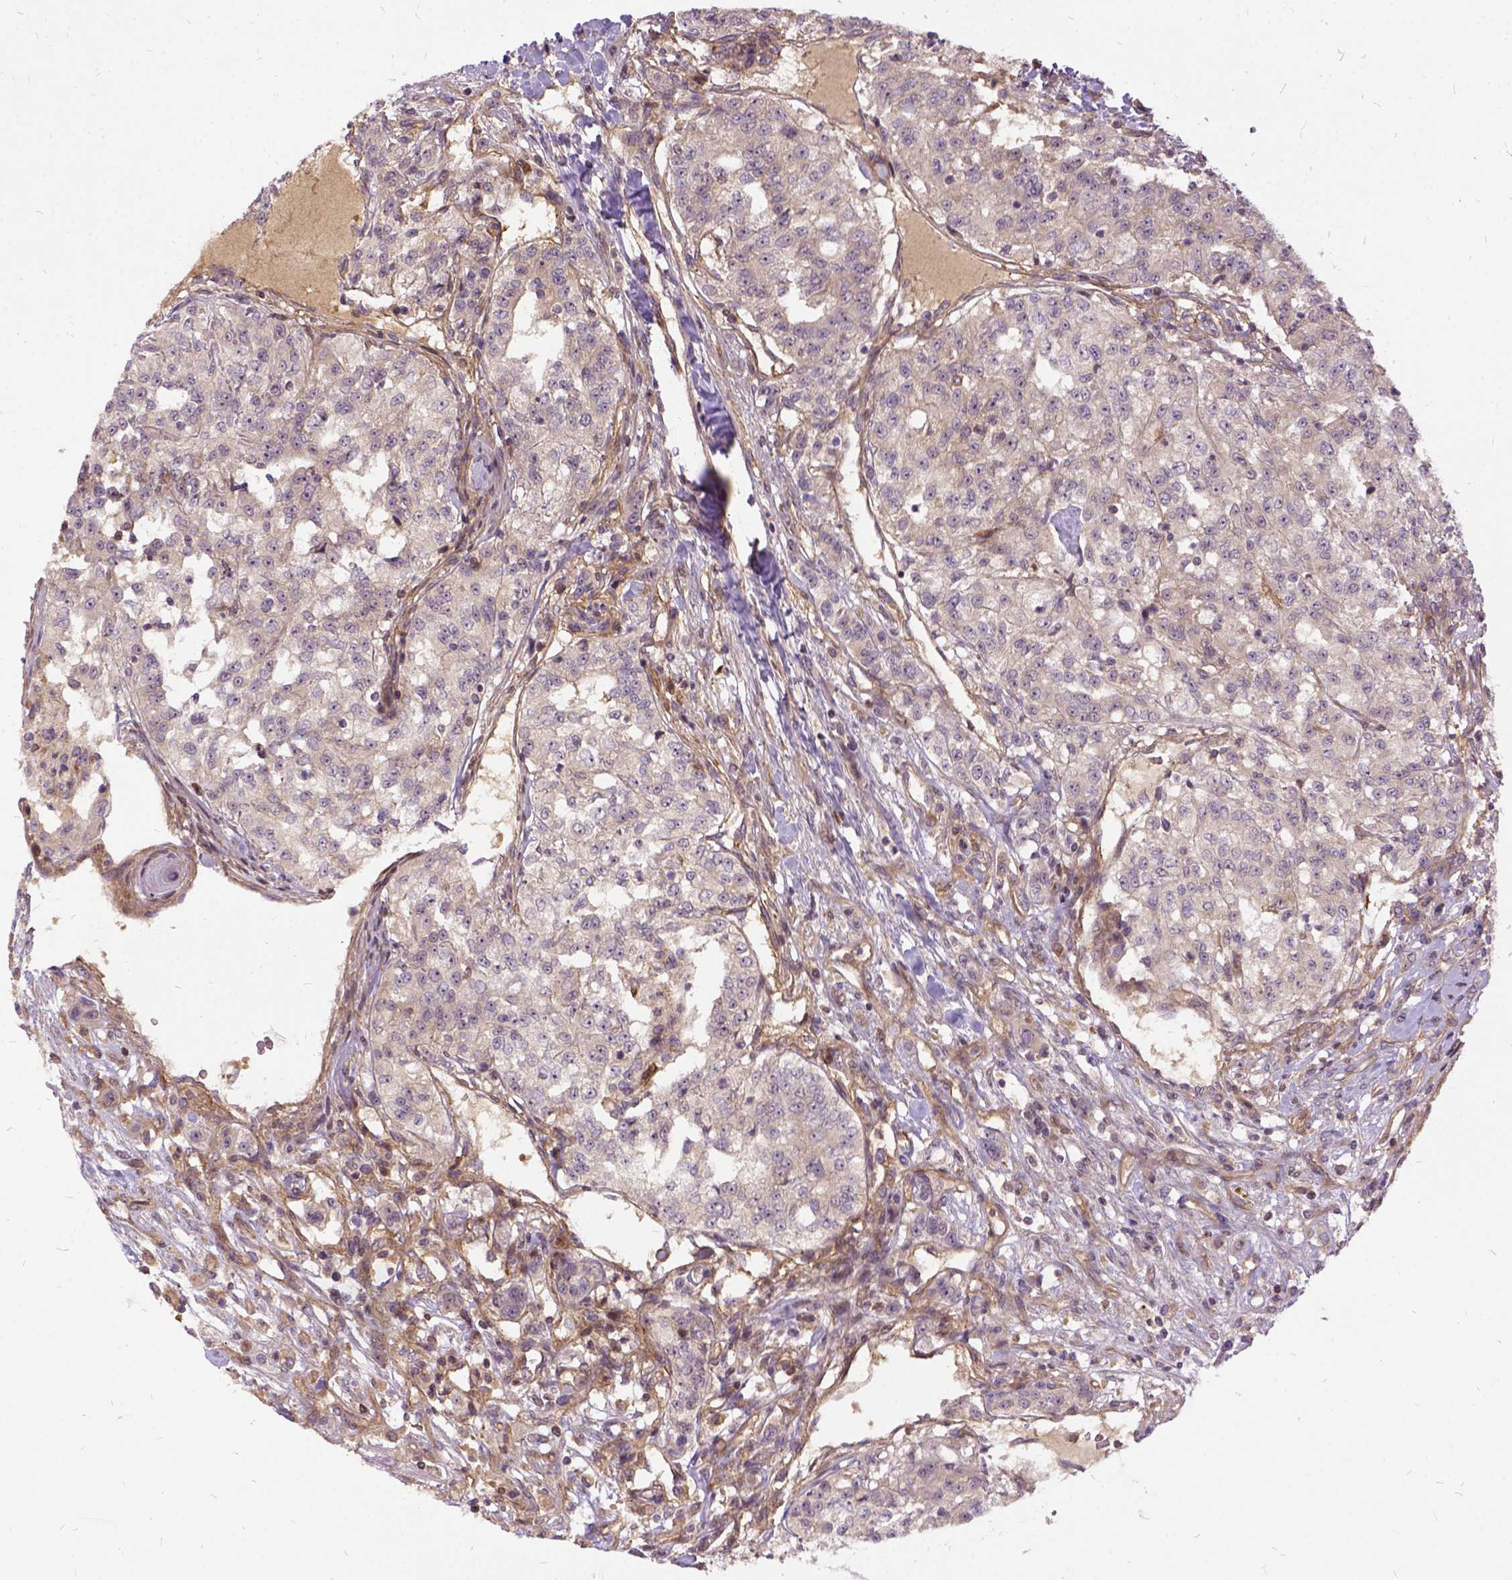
{"staining": {"intensity": "negative", "quantity": "none", "location": "none"}, "tissue": "renal cancer", "cell_type": "Tumor cells", "image_type": "cancer", "snomed": [{"axis": "morphology", "description": "Adenocarcinoma, NOS"}, {"axis": "topography", "description": "Kidney"}], "caption": "DAB immunohistochemical staining of adenocarcinoma (renal) demonstrates no significant staining in tumor cells.", "gene": "ILRUN", "patient": {"sex": "female", "age": 63}}